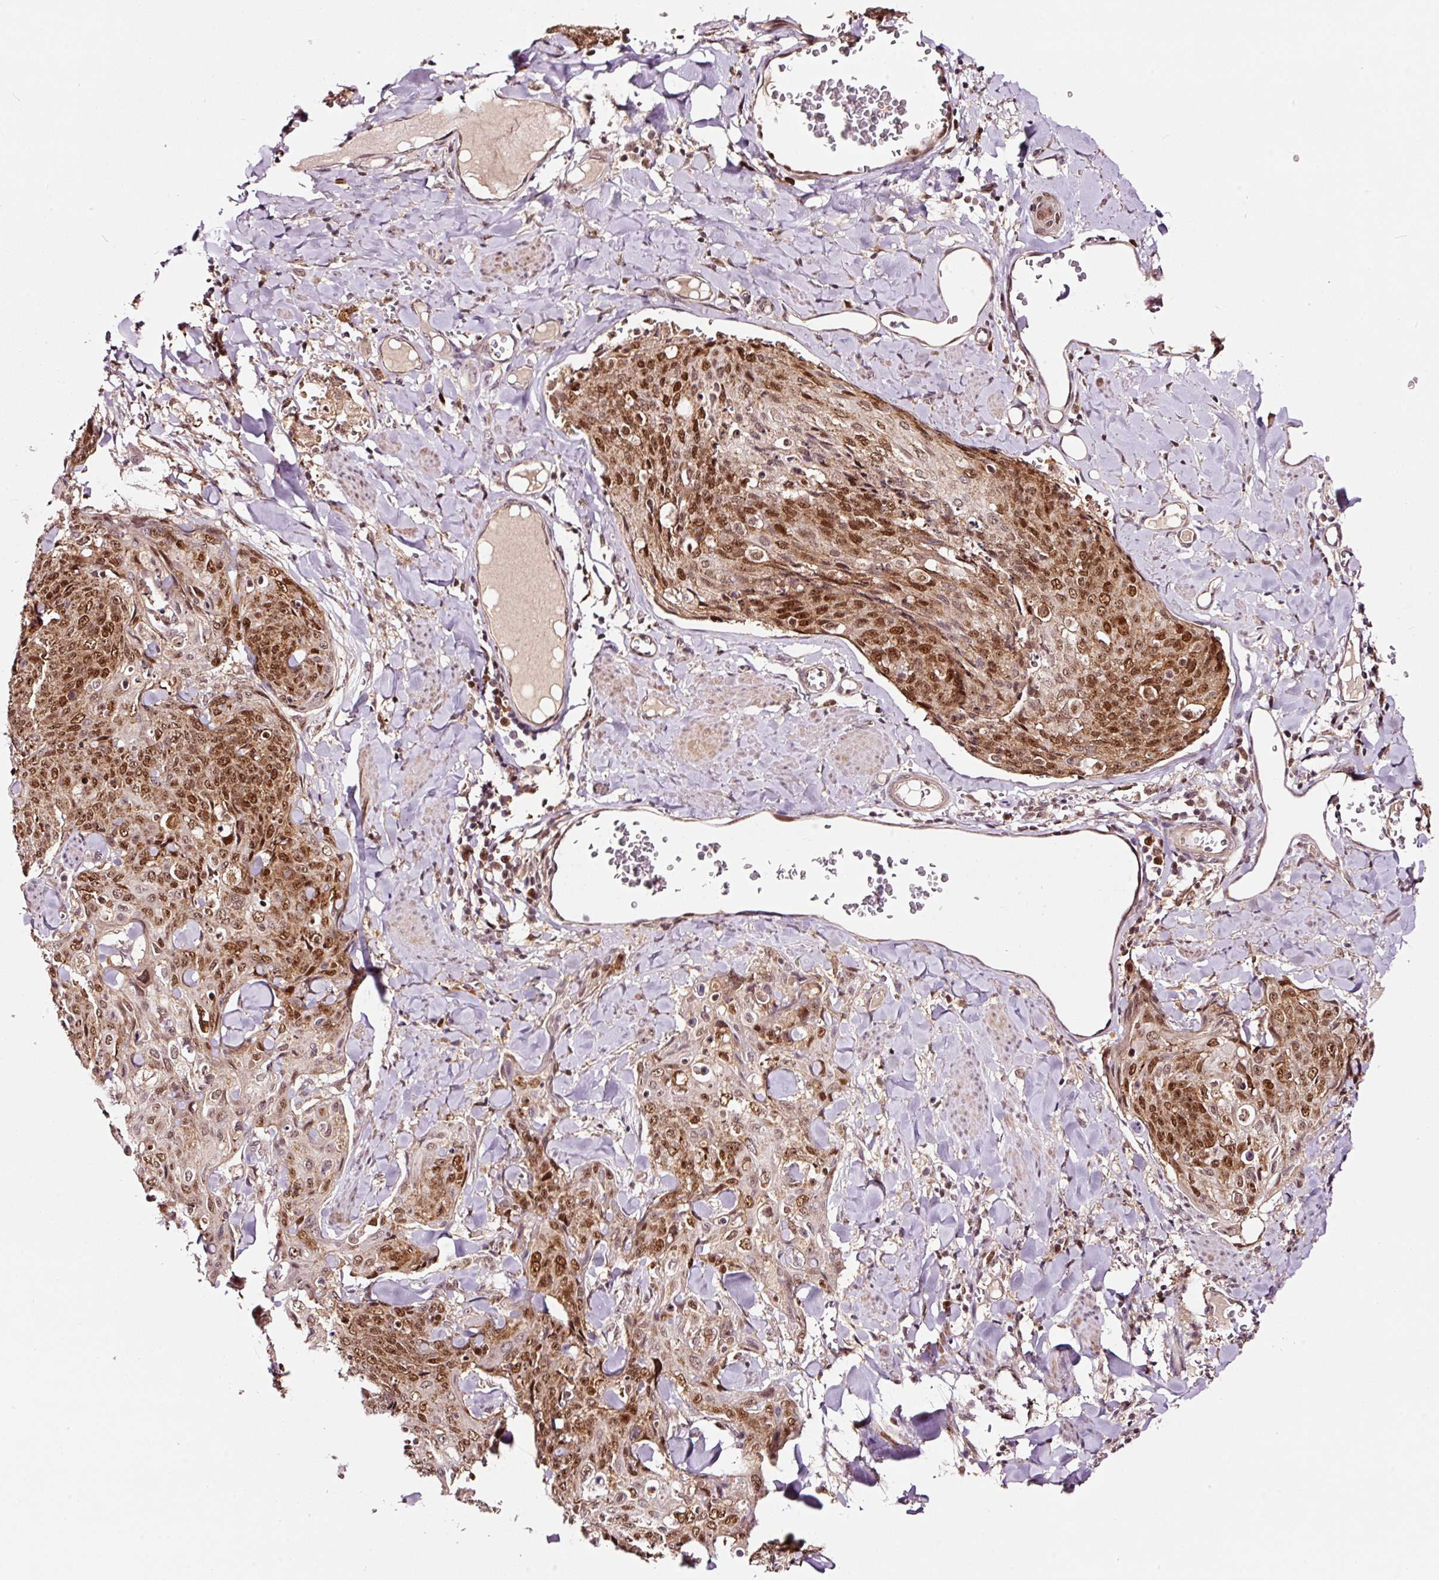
{"staining": {"intensity": "moderate", "quantity": ">75%", "location": "nuclear"}, "tissue": "skin cancer", "cell_type": "Tumor cells", "image_type": "cancer", "snomed": [{"axis": "morphology", "description": "Squamous cell carcinoma, NOS"}, {"axis": "topography", "description": "Skin"}, {"axis": "topography", "description": "Vulva"}], "caption": "Protein analysis of skin cancer (squamous cell carcinoma) tissue exhibits moderate nuclear staining in approximately >75% of tumor cells.", "gene": "RFC4", "patient": {"sex": "female", "age": 85}}